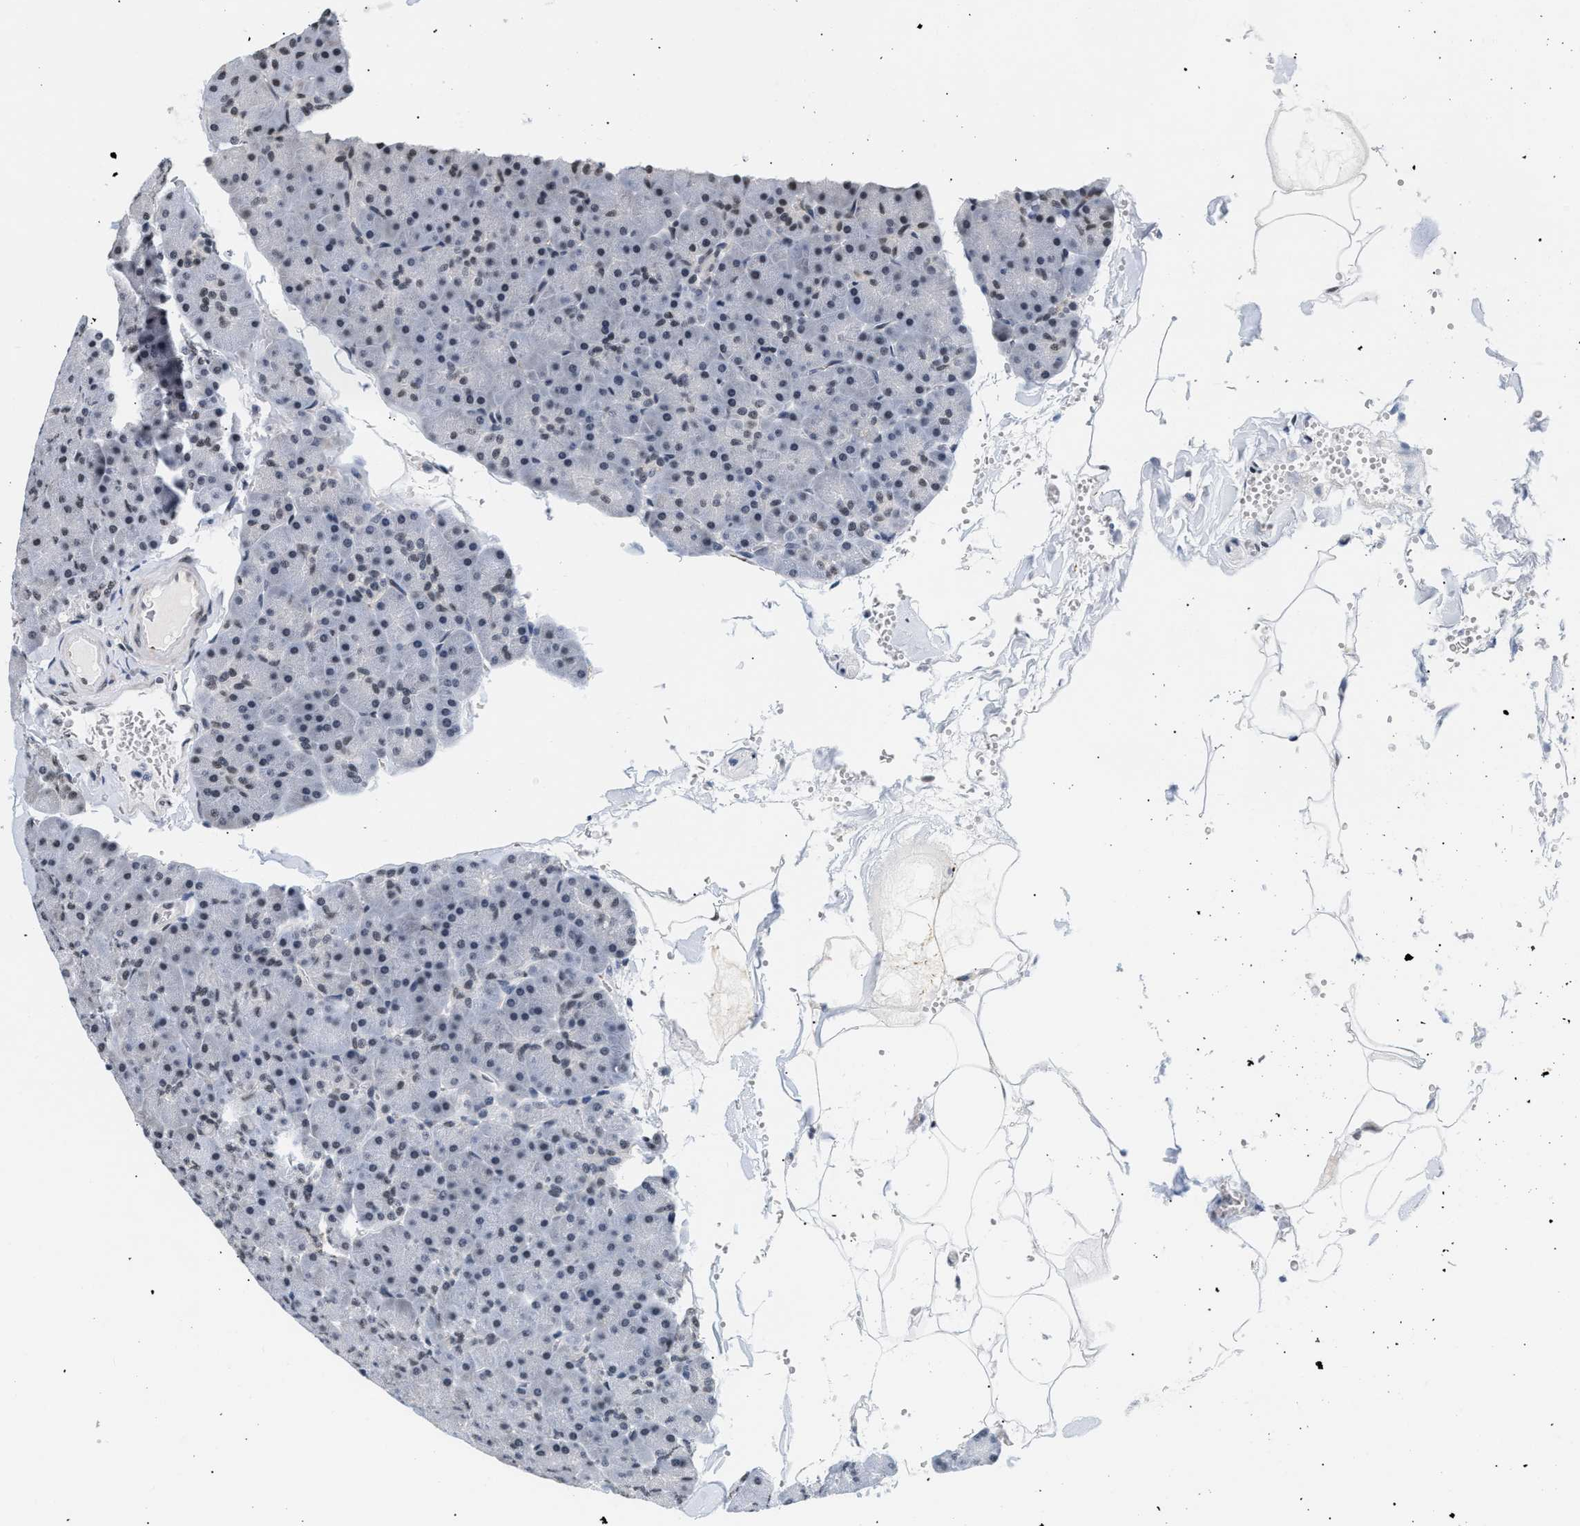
{"staining": {"intensity": "weak", "quantity": "25%-75%", "location": "nuclear"}, "tissue": "pancreas", "cell_type": "Exocrine glandular cells", "image_type": "normal", "snomed": [{"axis": "morphology", "description": "Normal tissue, NOS"}, {"axis": "topography", "description": "Pancreas"}], "caption": "Exocrine glandular cells display low levels of weak nuclear staining in approximately 25%-75% of cells in benign pancreas.", "gene": "THOC1", "patient": {"sex": "male", "age": 35}}